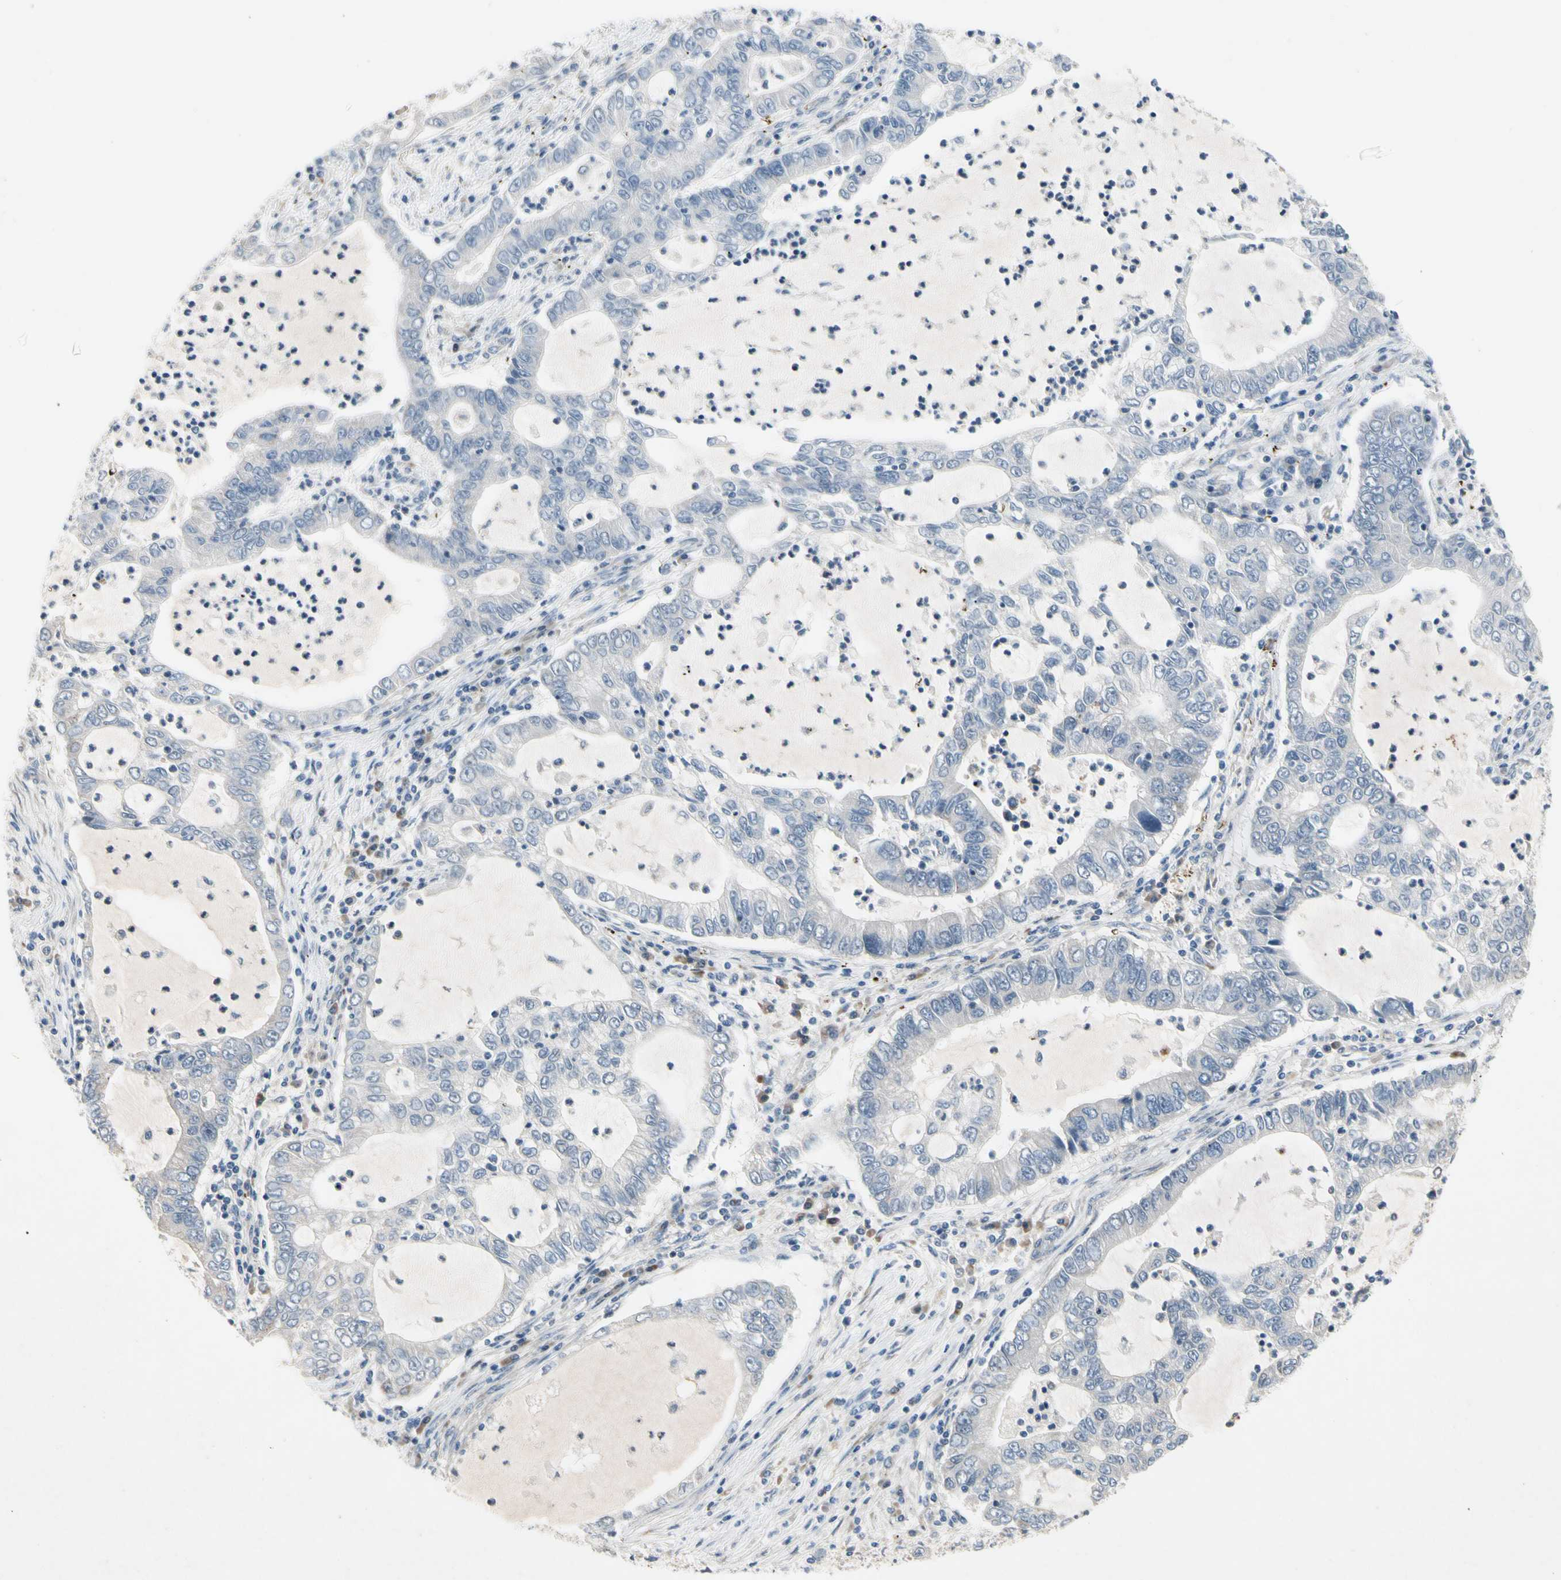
{"staining": {"intensity": "weak", "quantity": "<25%", "location": "cytoplasmic/membranous"}, "tissue": "lung cancer", "cell_type": "Tumor cells", "image_type": "cancer", "snomed": [{"axis": "morphology", "description": "Adenocarcinoma, NOS"}, {"axis": "topography", "description": "Lung"}], "caption": "Tumor cells are negative for brown protein staining in lung cancer (adenocarcinoma).", "gene": "MARK1", "patient": {"sex": "female", "age": 51}}